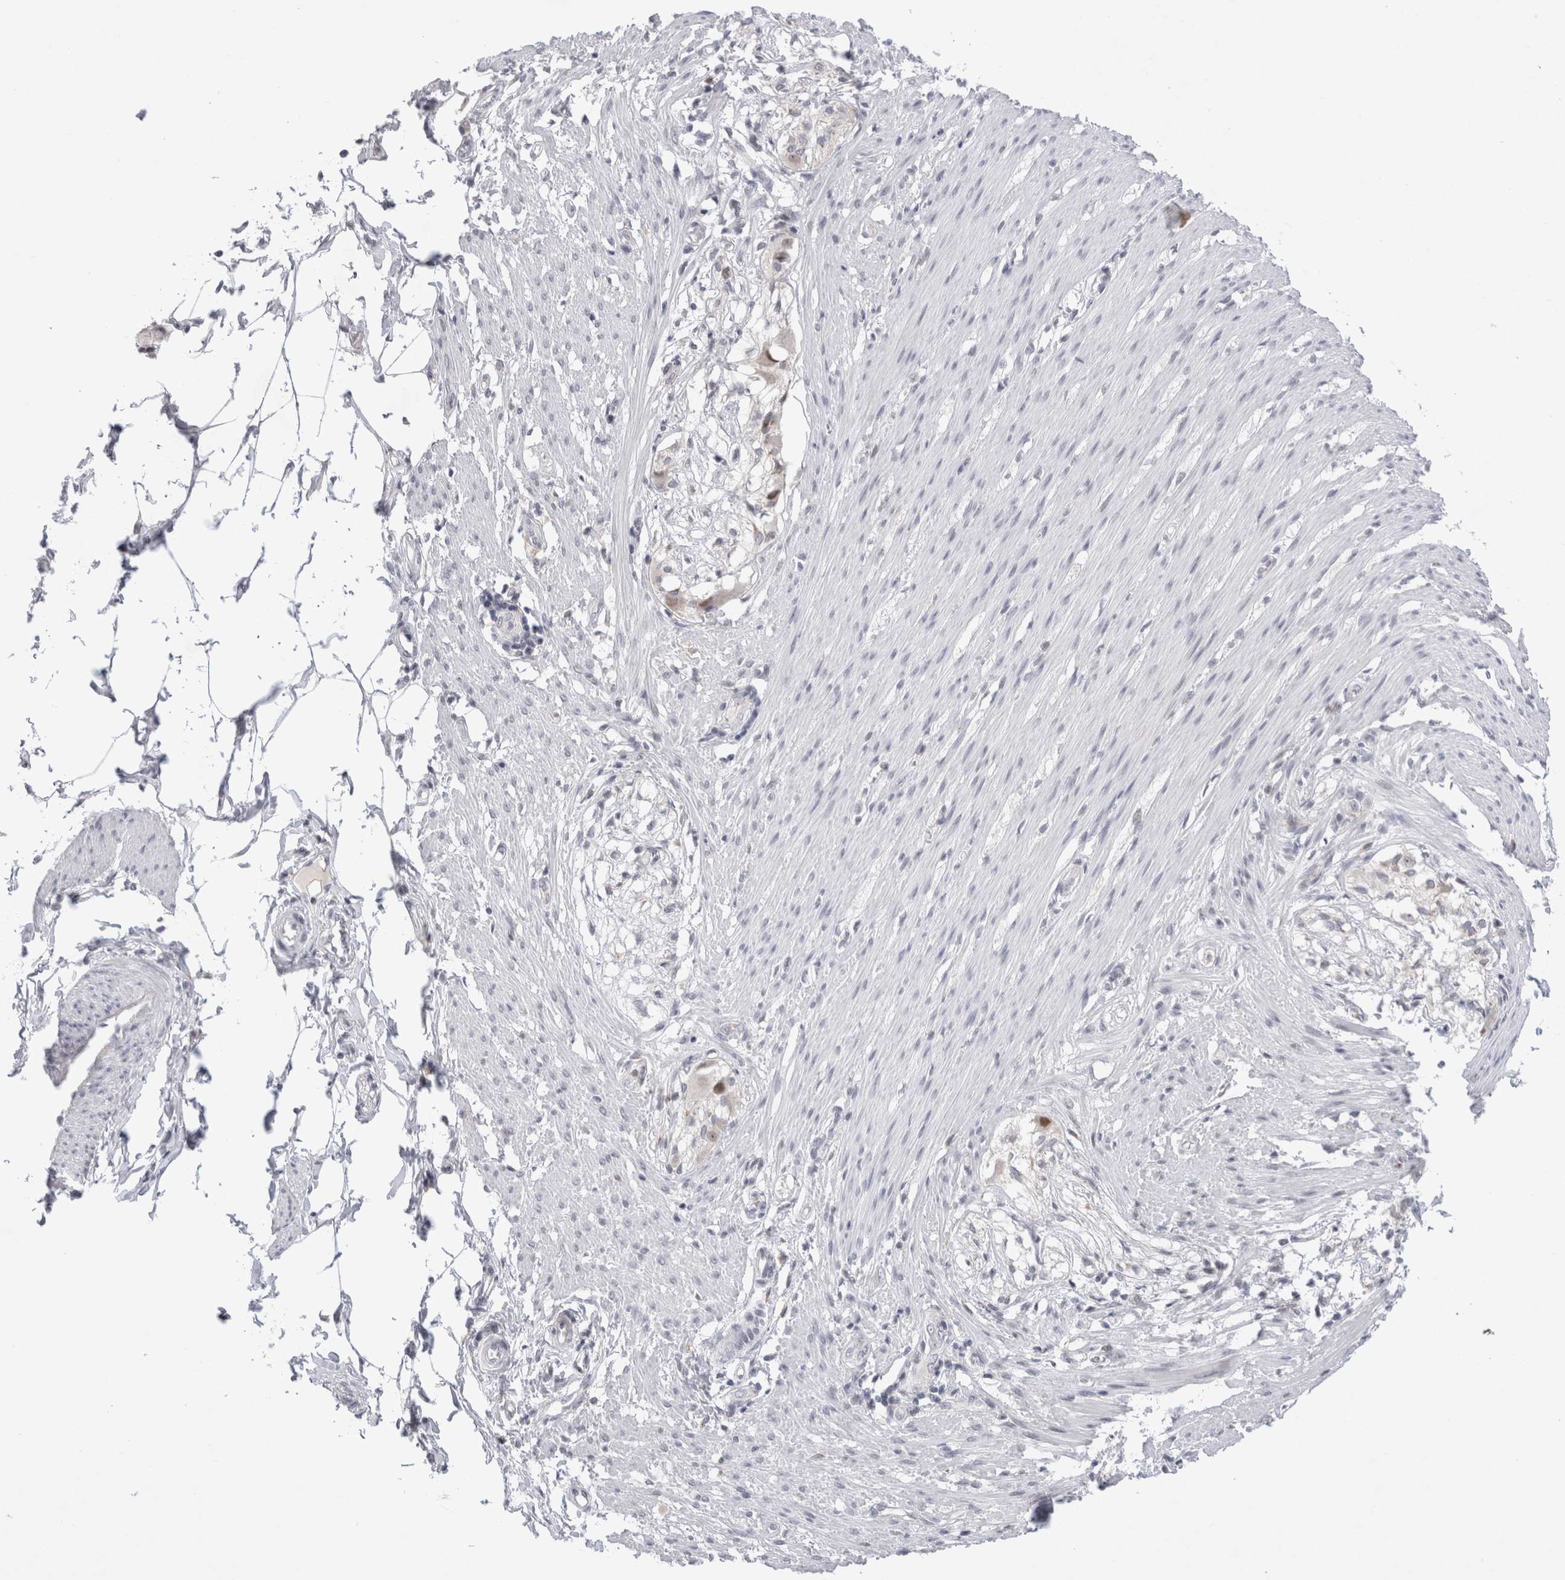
{"staining": {"intensity": "weak", "quantity": "<25%", "location": "nuclear"}, "tissue": "smooth muscle", "cell_type": "Smooth muscle cells", "image_type": "normal", "snomed": [{"axis": "morphology", "description": "Normal tissue, NOS"}, {"axis": "morphology", "description": "Adenocarcinoma, NOS"}, {"axis": "topography", "description": "Smooth muscle"}, {"axis": "topography", "description": "Colon"}], "caption": "Smooth muscle cells are negative for protein expression in normal human smooth muscle. (Brightfield microscopy of DAB (3,3'-diaminobenzidine) immunohistochemistry at high magnification).", "gene": "CERS5", "patient": {"sex": "male", "age": 14}}